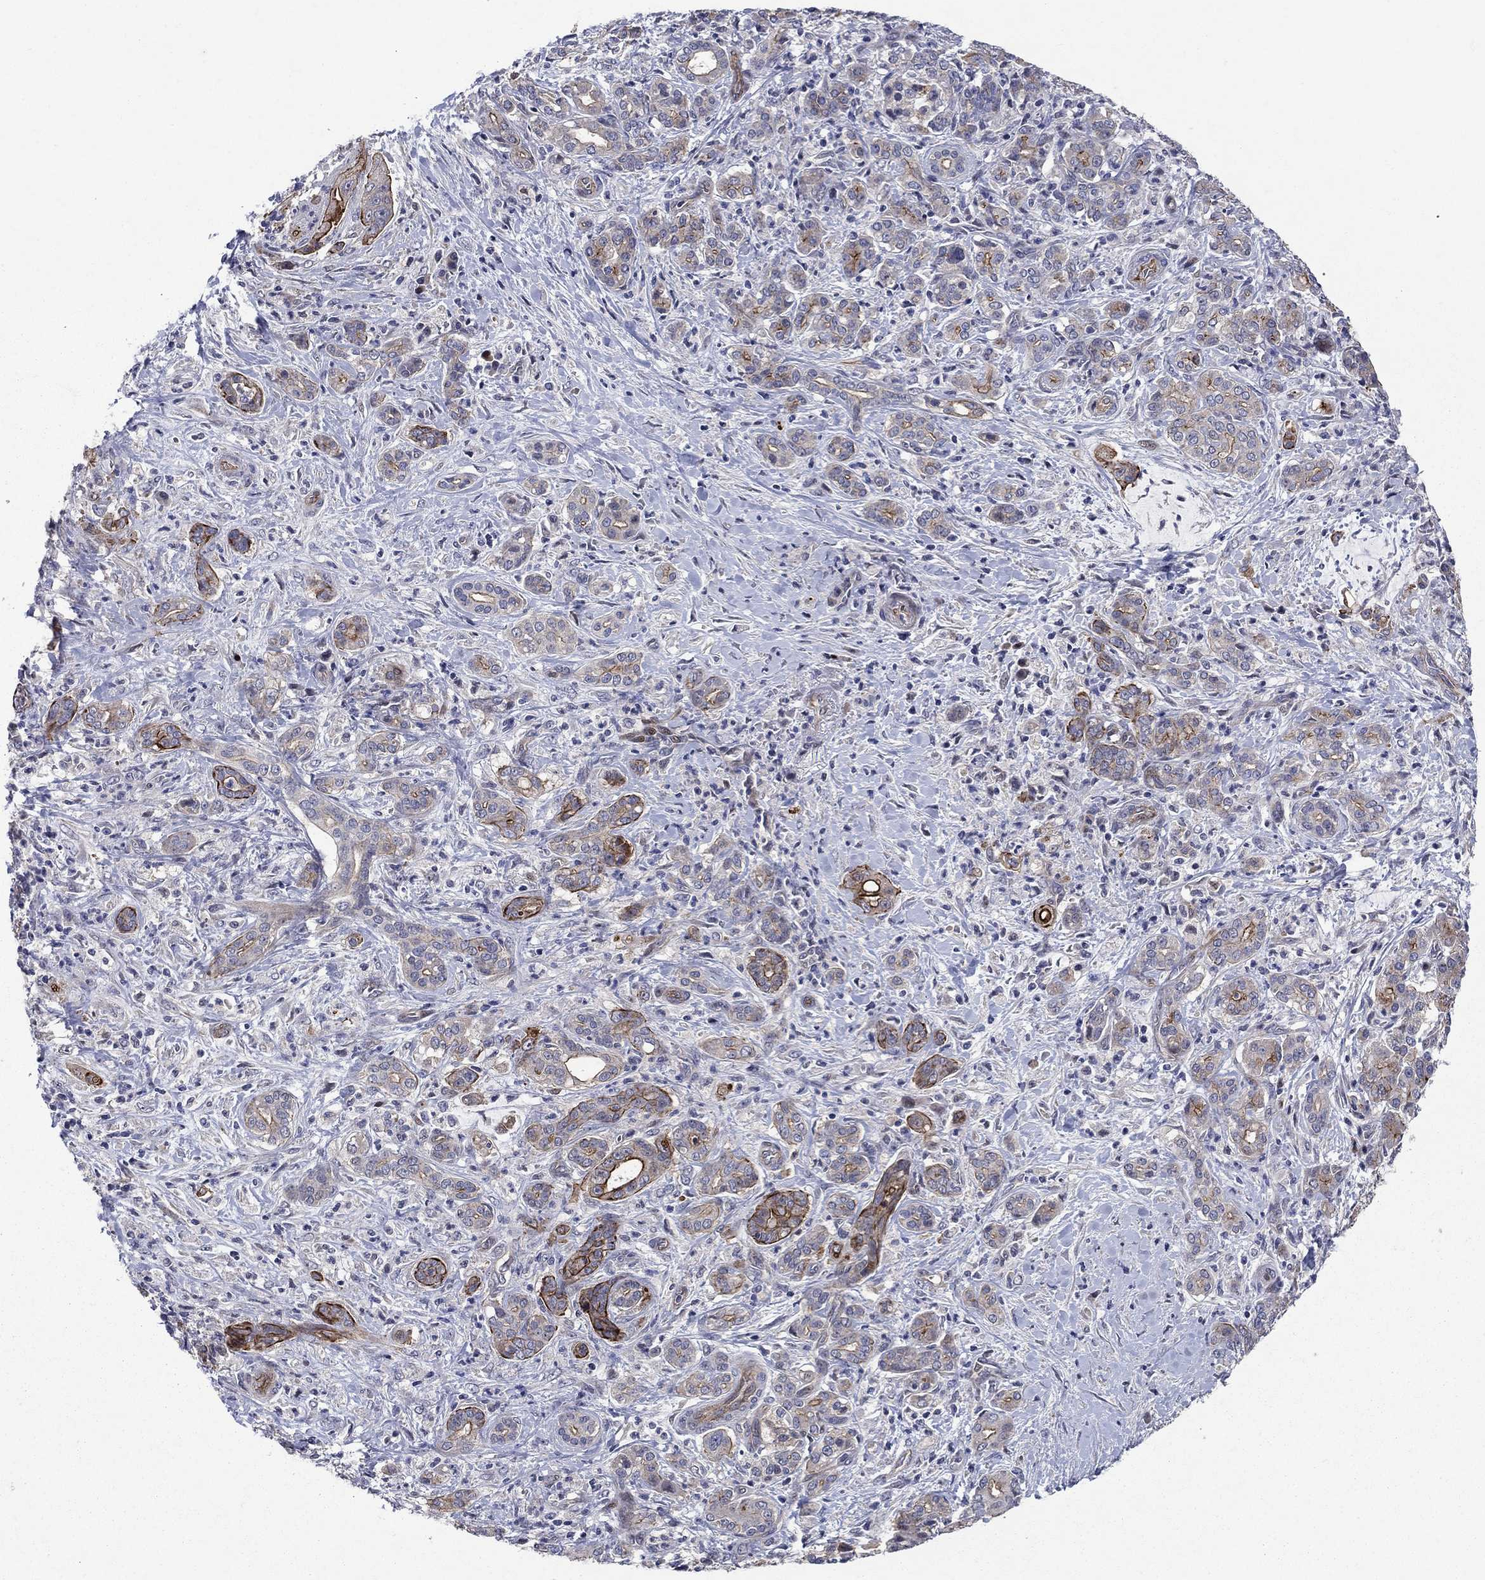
{"staining": {"intensity": "strong", "quantity": "<25%", "location": "cytoplasmic/membranous"}, "tissue": "pancreatic cancer", "cell_type": "Tumor cells", "image_type": "cancer", "snomed": [{"axis": "morphology", "description": "Normal tissue, NOS"}, {"axis": "morphology", "description": "Inflammation, NOS"}, {"axis": "morphology", "description": "Adenocarcinoma, NOS"}, {"axis": "topography", "description": "Pancreas"}], "caption": "The immunohistochemical stain highlights strong cytoplasmic/membranous positivity in tumor cells of pancreatic cancer tissue.", "gene": "SLC7A1", "patient": {"sex": "male", "age": 57}}